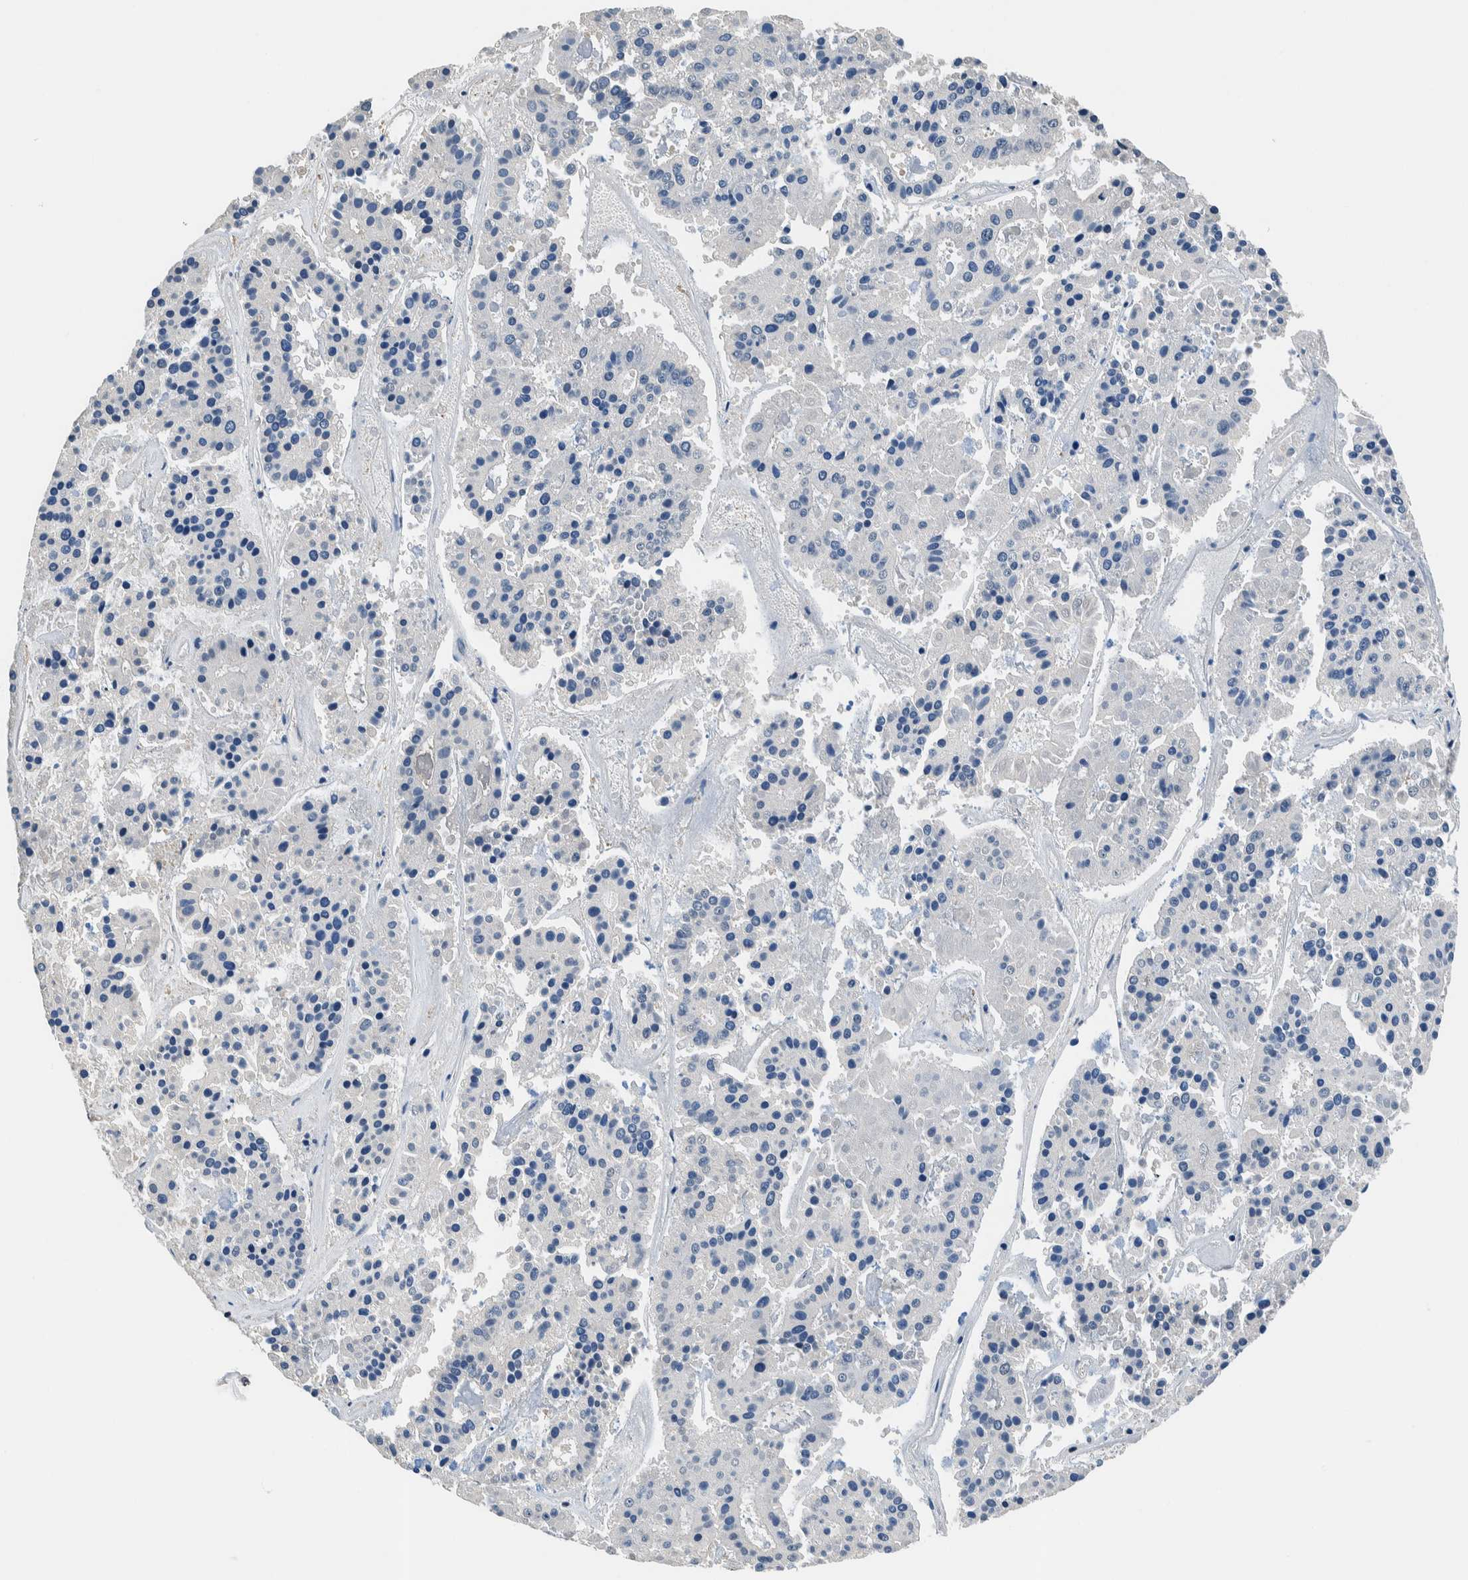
{"staining": {"intensity": "negative", "quantity": "none", "location": "none"}, "tissue": "pancreatic cancer", "cell_type": "Tumor cells", "image_type": "cancer", "snomed": [{"axis": "morphology", "description": "Adenocarcinoma, NOS"}, {"axis": "topography", "description": "Pancreas"}], "caption": "Tumor cells are negative for brown protein staining in pancreatic cancer. (DAB immunohistochemistry with hematoxylin counter stain).", "gene": "NIBAN2", "patient": {"sex": "male", "age": 50}}